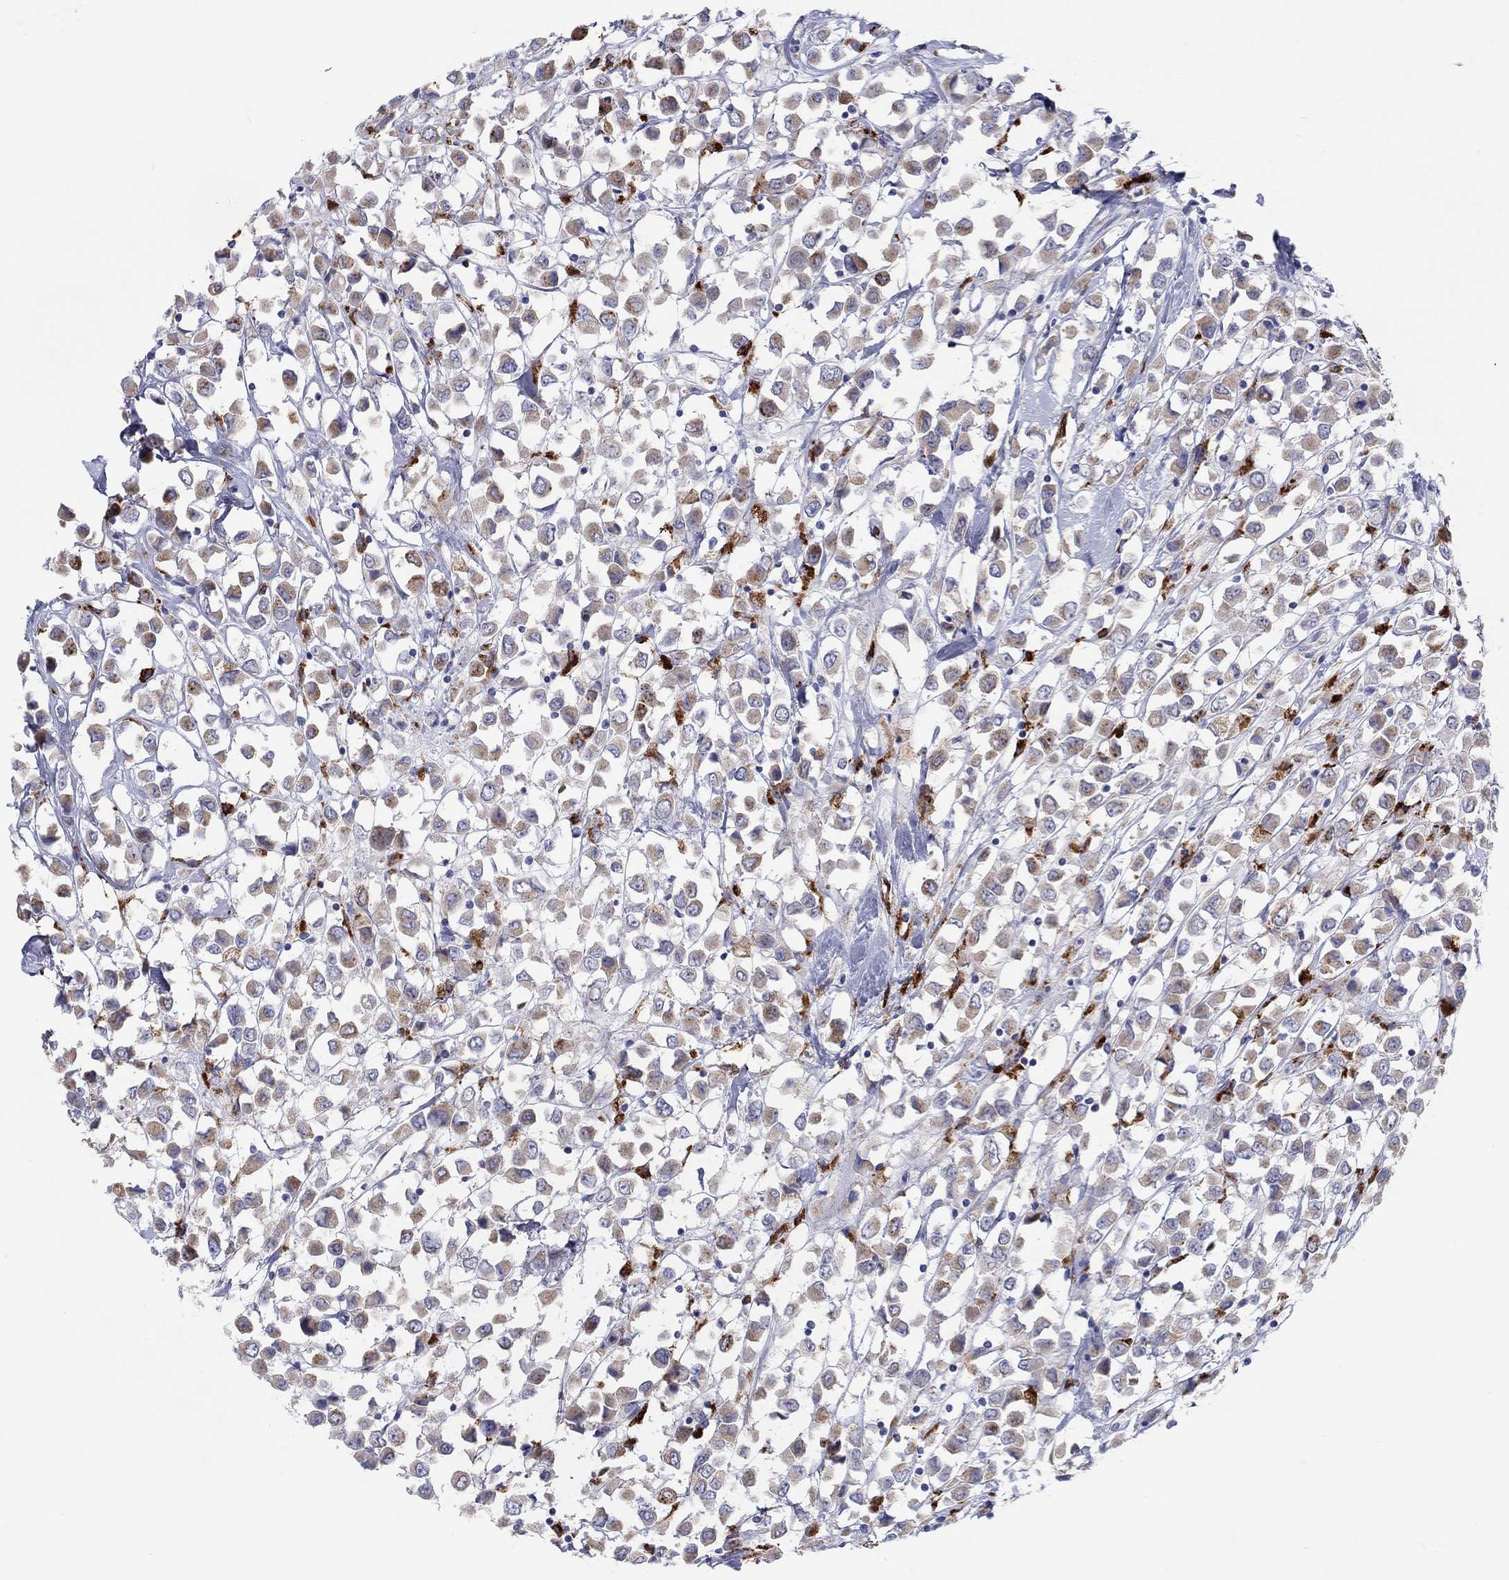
{"staining": {"intensity": "moderate", "quantity": "25%-75%", "location": "cytoplasmic/membranous"}, "tissue": "breast cancer", "cell_type": "Tumor cells", "image_type": "cancer", "snomed": [{"axis": "morphology", "description": "Duct carcinoma"}, {"axis": "topography", "description": "Breast"}], "caption": "Breast cancer (infiltrating ductal carcinoma) tissue demonstrates moderate cytoplasmic/membranous staining in about 25%-75% of tumor cells", "gene": "BCO2", "patient": {"sex": "female", "age": 61}}